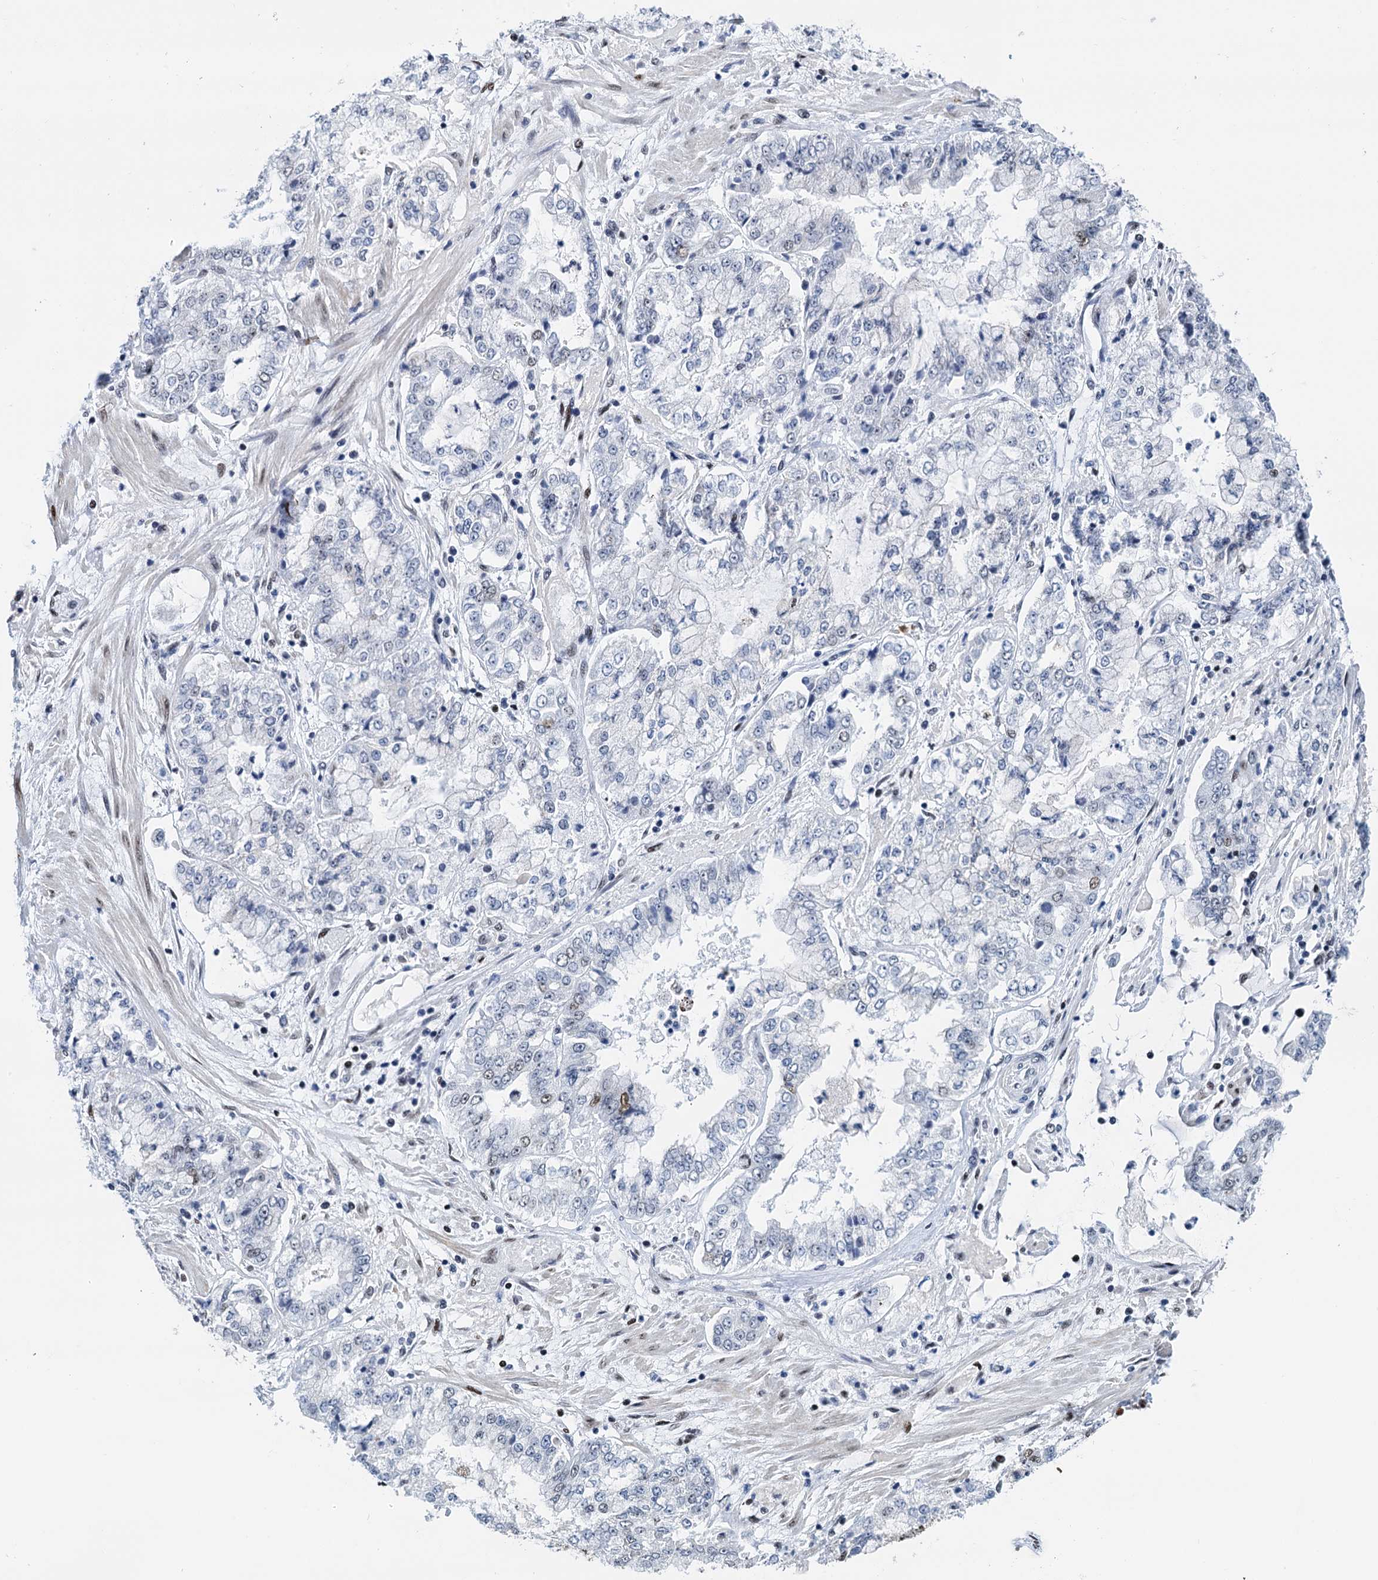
{"staining": {"intensity": "weak", "quantity": "<25%", "location": "nuclear"}, "tissue": "stomach cancer", "cell_type": "Tumor cells", "image_type": "cancer", "snomed": [{"axis": "morphology", "description": "Adenocarcinoma, NOS"}, {"axis": "topography", "description": "Stomach"}], "caption": "This is an immunohistochemistry (IHC) photomicrograph of stomach cancer. There is no staining in tumor cells.", "gene": "SLTM", "patient": {"sex": "male", "age": 76}}